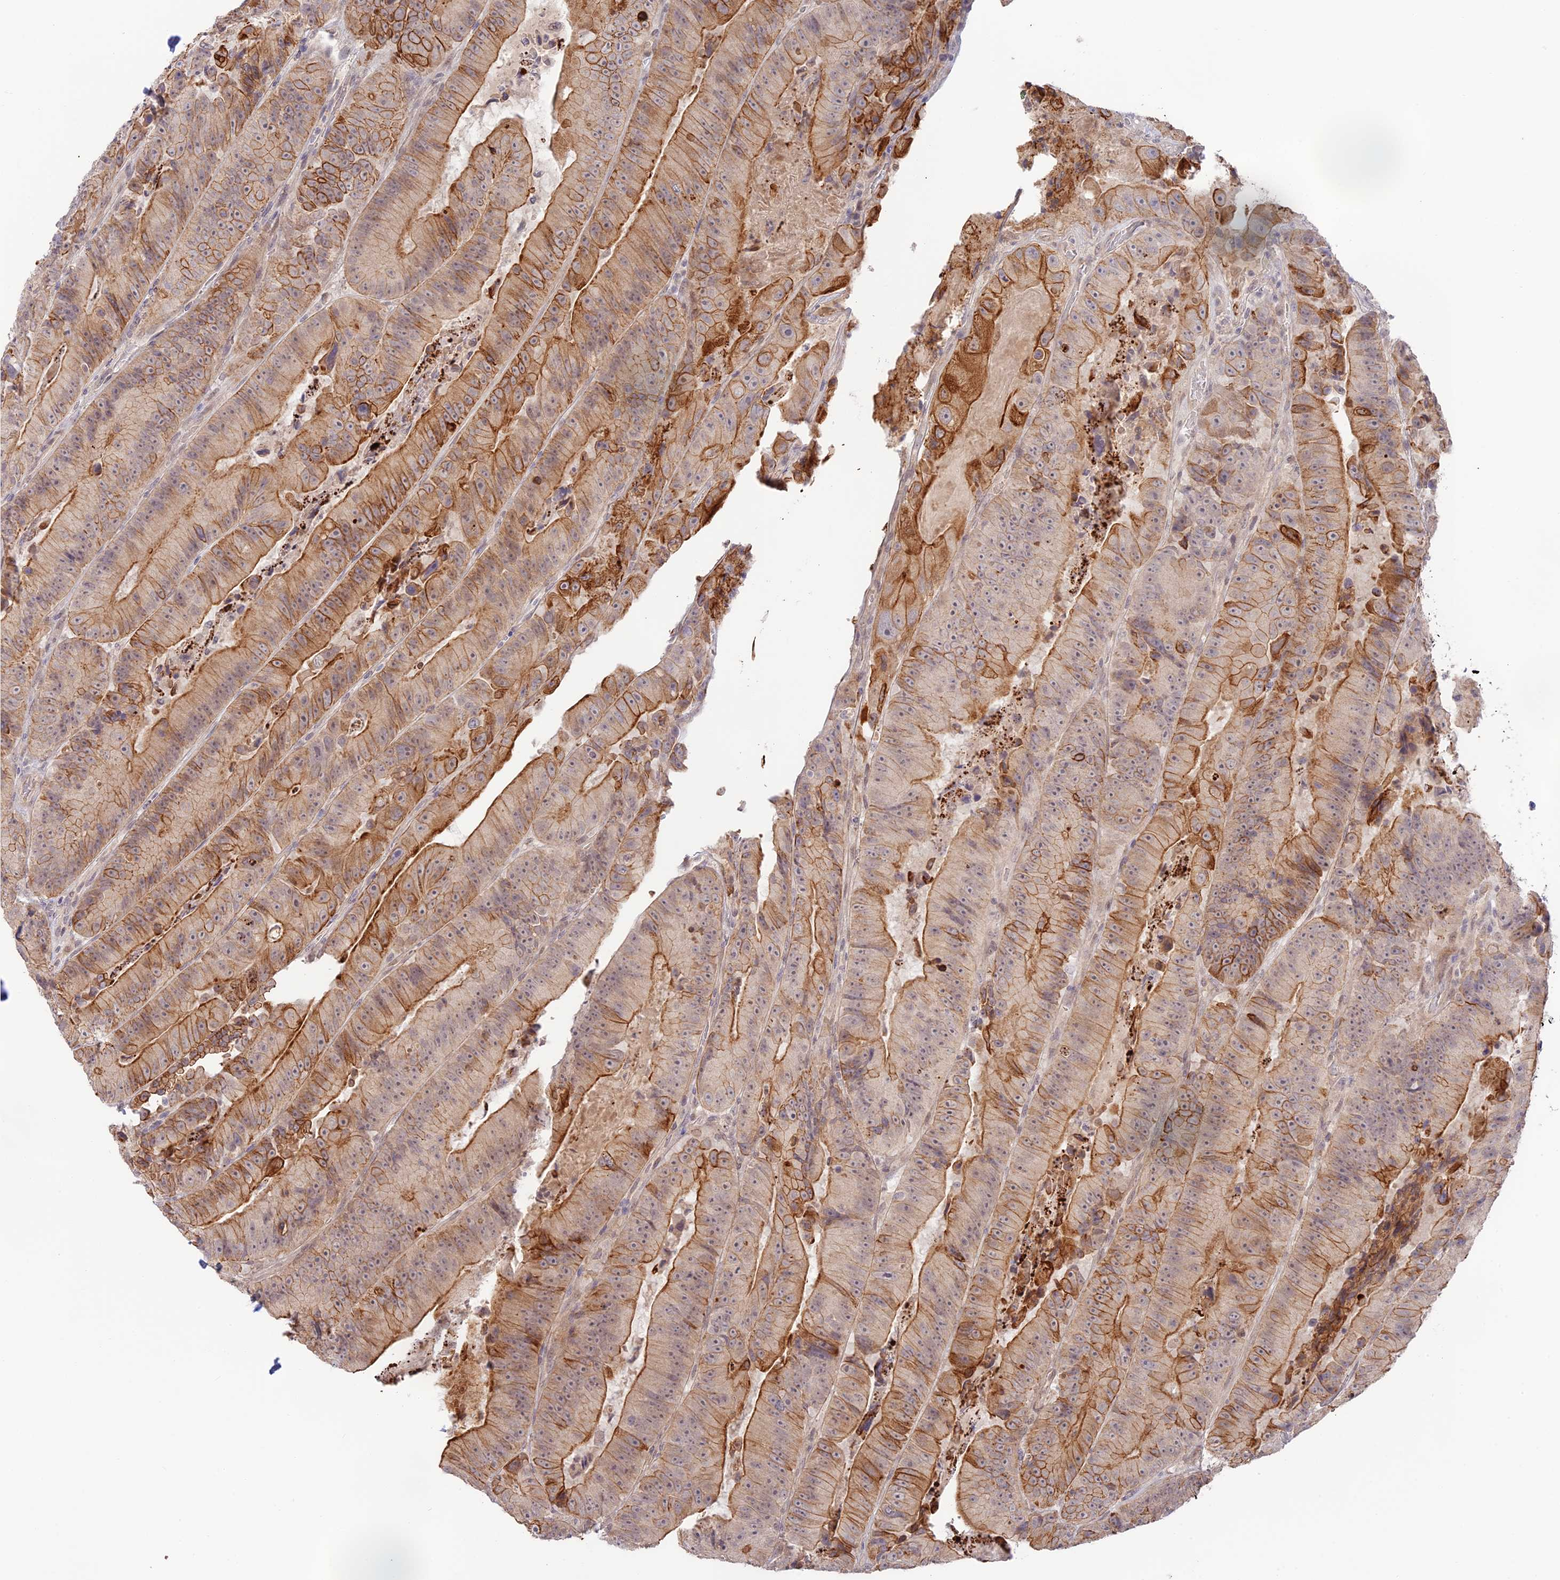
{"staining": {"intensity": "strong", "quantity": "25%-75%", "location": "cytoplasmic/membranous"}, "tissue": "colorectal cancer", "cell_type": "Tumor cells", "image_type": "cancer", "snomed": [{"axis": "morphology", "description": "Adenocarcinoma, NOS"}, {"axis": "topography", "description": "Colon"}], "caption": "An image of human colorectal adenocarcinoma stained for a protein shows strong cytoplasmic/membranous brown staining in tumor cells. The staining was performed using DAB (3,3'-diaminobenzidine), with brown indicating positive protein expression. Nuclei are stained blue with hematoxylin.", "gene": "CAMSAP3", "patient": {"sex": "female", "age": 86}}